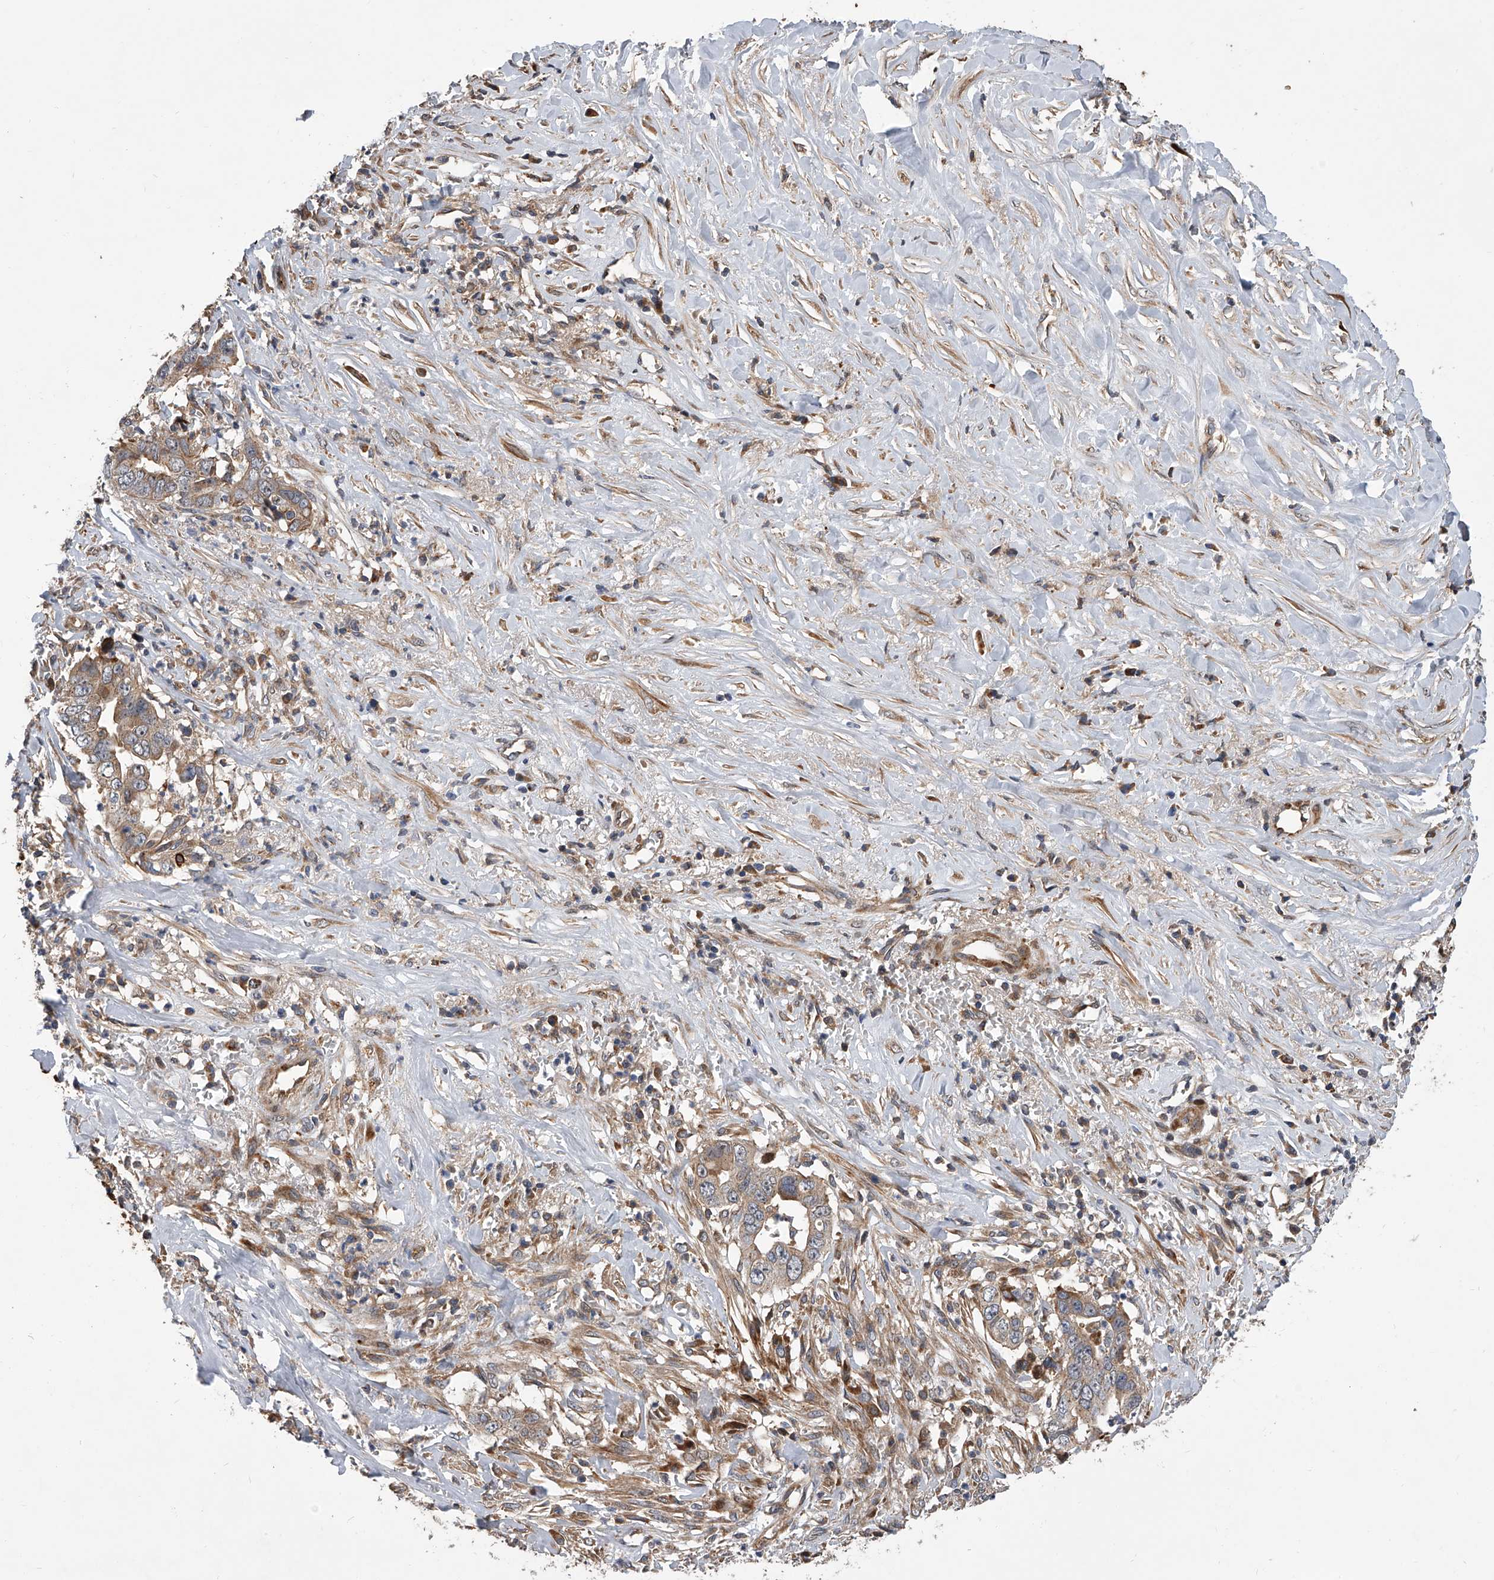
{"staining": {"intensity": "moderate", "quantity": "25%-75%", "location": "cytoplasmic/membranous"}, "tissue": "liver cancer", "cell_type": "Tumor cells", "image_type": "cancer", "snomed": [{"axis": "morphology", "description": "Cholangiocarcinoma"}, {"axis": "topography", "description": "Liver"}], "caption": "Immunohistochemistry (IHC) of human cholangiocarcinoma (liver) demonstrates medium levels of moderate cytoplasmic/membranous positivity in approximately 25%-75% of tumor cells.", "gene": "USP47", "patient": {"sex": "female", "age": 79}}